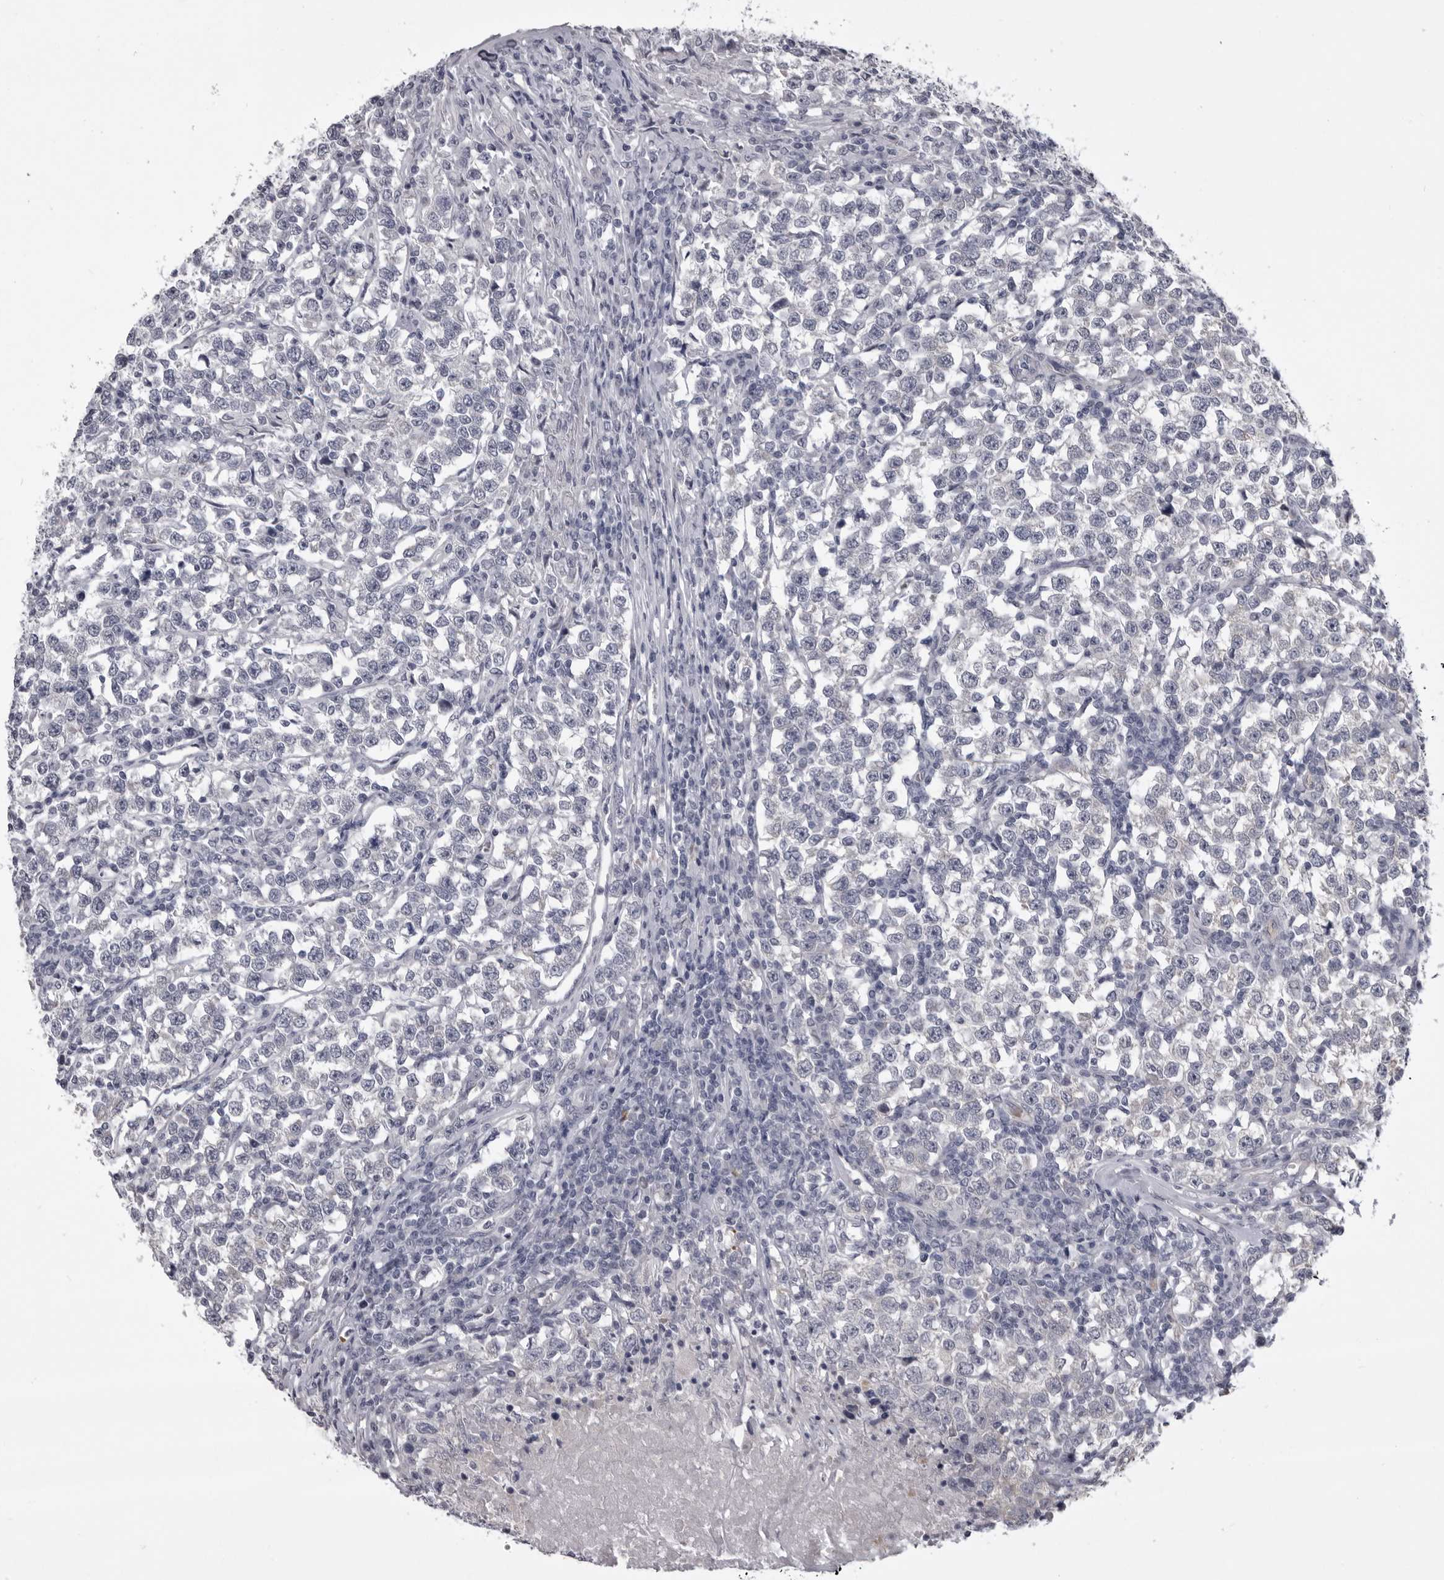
{"staining": {"intensity": "negative", "quantity": "none", "location": "none"}, "tissue": "testis cancer", "cell_type": "Tumor cells", "image_type": "cancer", "snomed": [{"axis": "morphology", "description": "Normal tissue, NOS"}, {"axis": "morphology", "description": "Seminoma, NOS"}, {"axis": "topography", "description": "Testis"}], "caption": "This histopathology image is of testis cancer (seminoma) stained with immunohistochemistry (IHC) to label a protein in brown with the nuclei are counter-stained blue. There is no staining in tumor cells.", "gene": "EPHA10", "patient": {"sex": "male", "age": 43}}